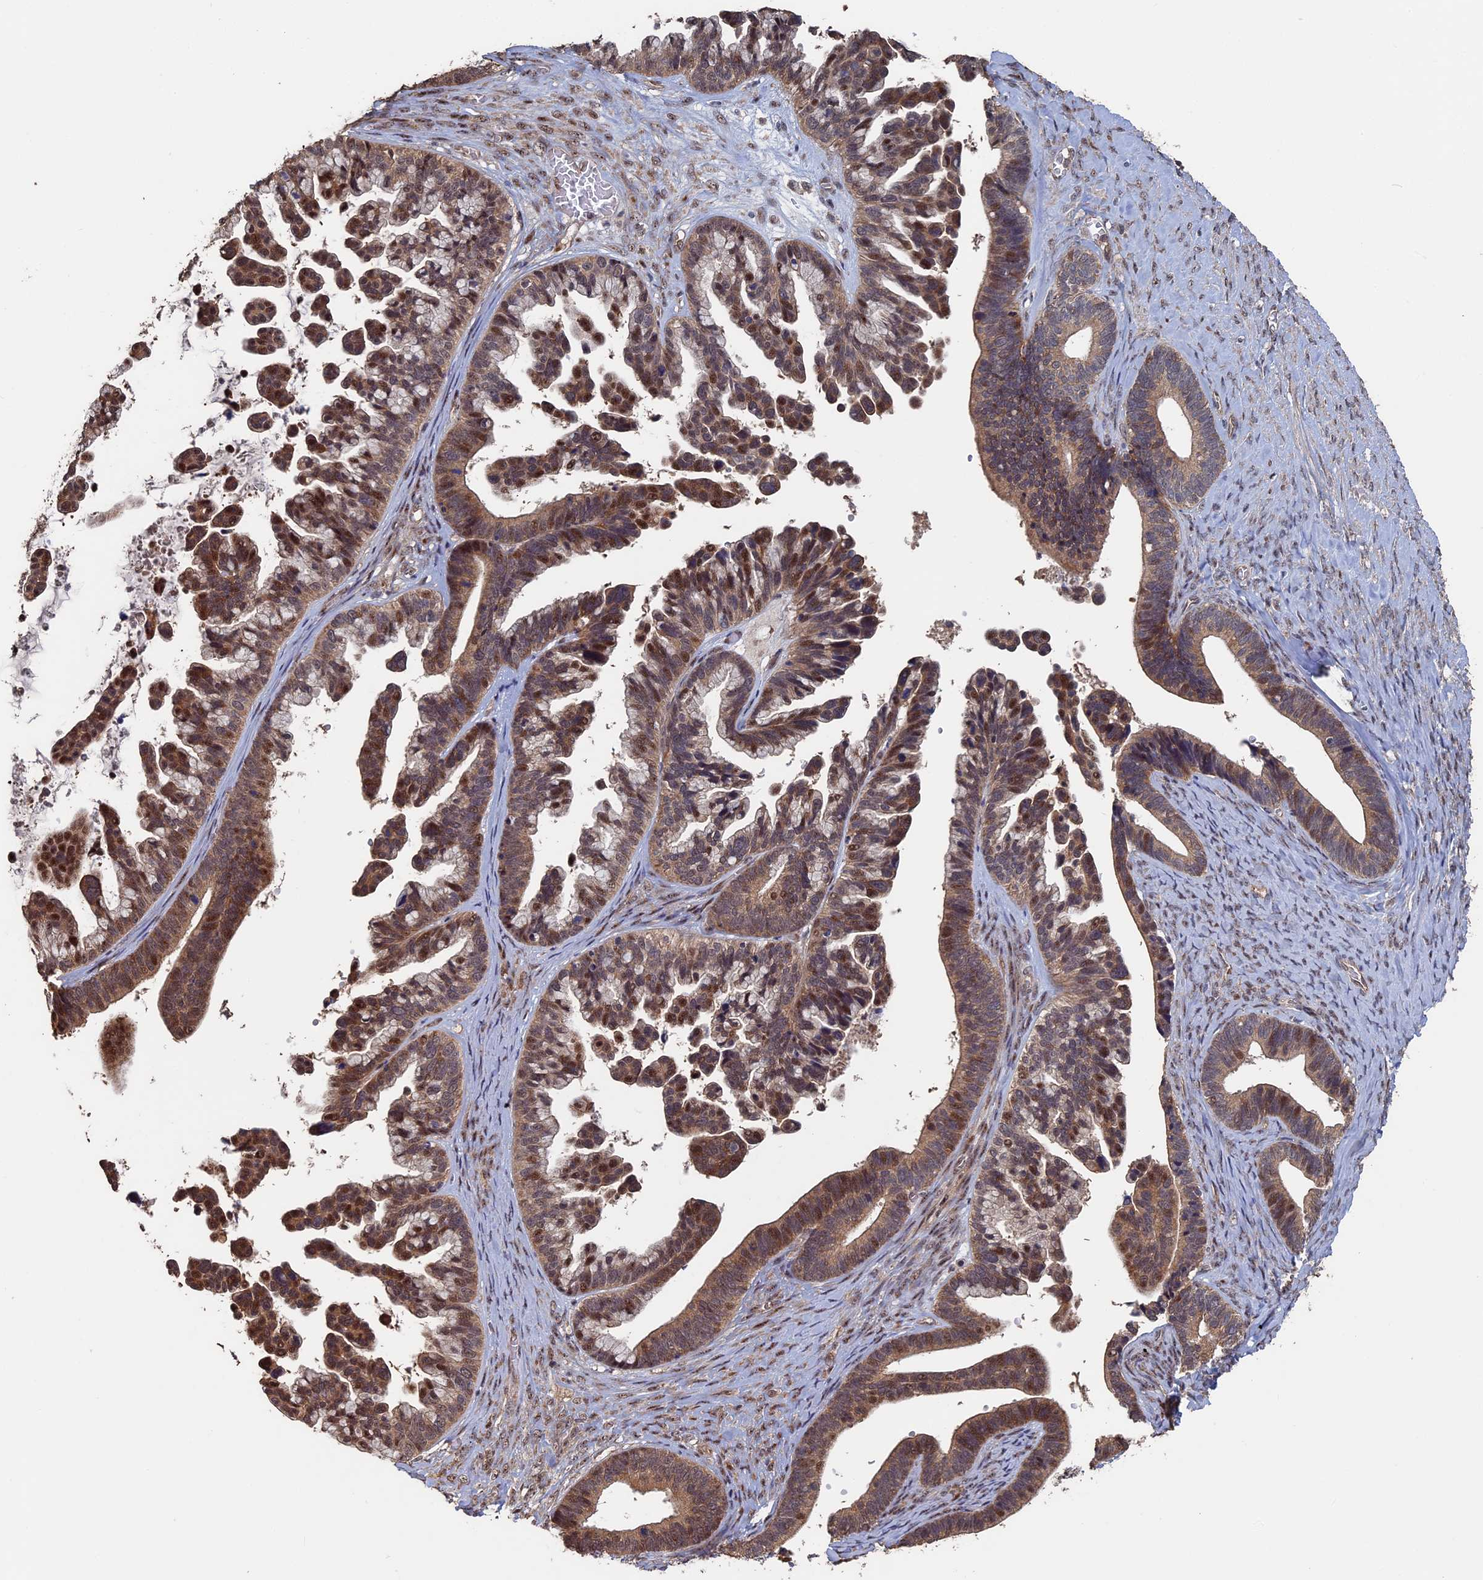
{"staining": {"intensity": "moderate", "quantity": ">75%", "location": "cytoplasmic/membranous,nuclear"}, "tissue": "ovarian cancer", "cell_type": "Tumor cells", "image_type": "cancer", "snomed": [{"axis": "morphology", "description": "Cystadenocarcinoma, serous, NOS"}, {"axis": "topography", "description": "Ovary"}], "caption": "Human serous cystadenocarcinoma (ovarian) stained with a protein marker demonstrates moderate staining in tumor cells.", "gene": "KIAA1328", "patient": {"sex": "female", "age": 56}}